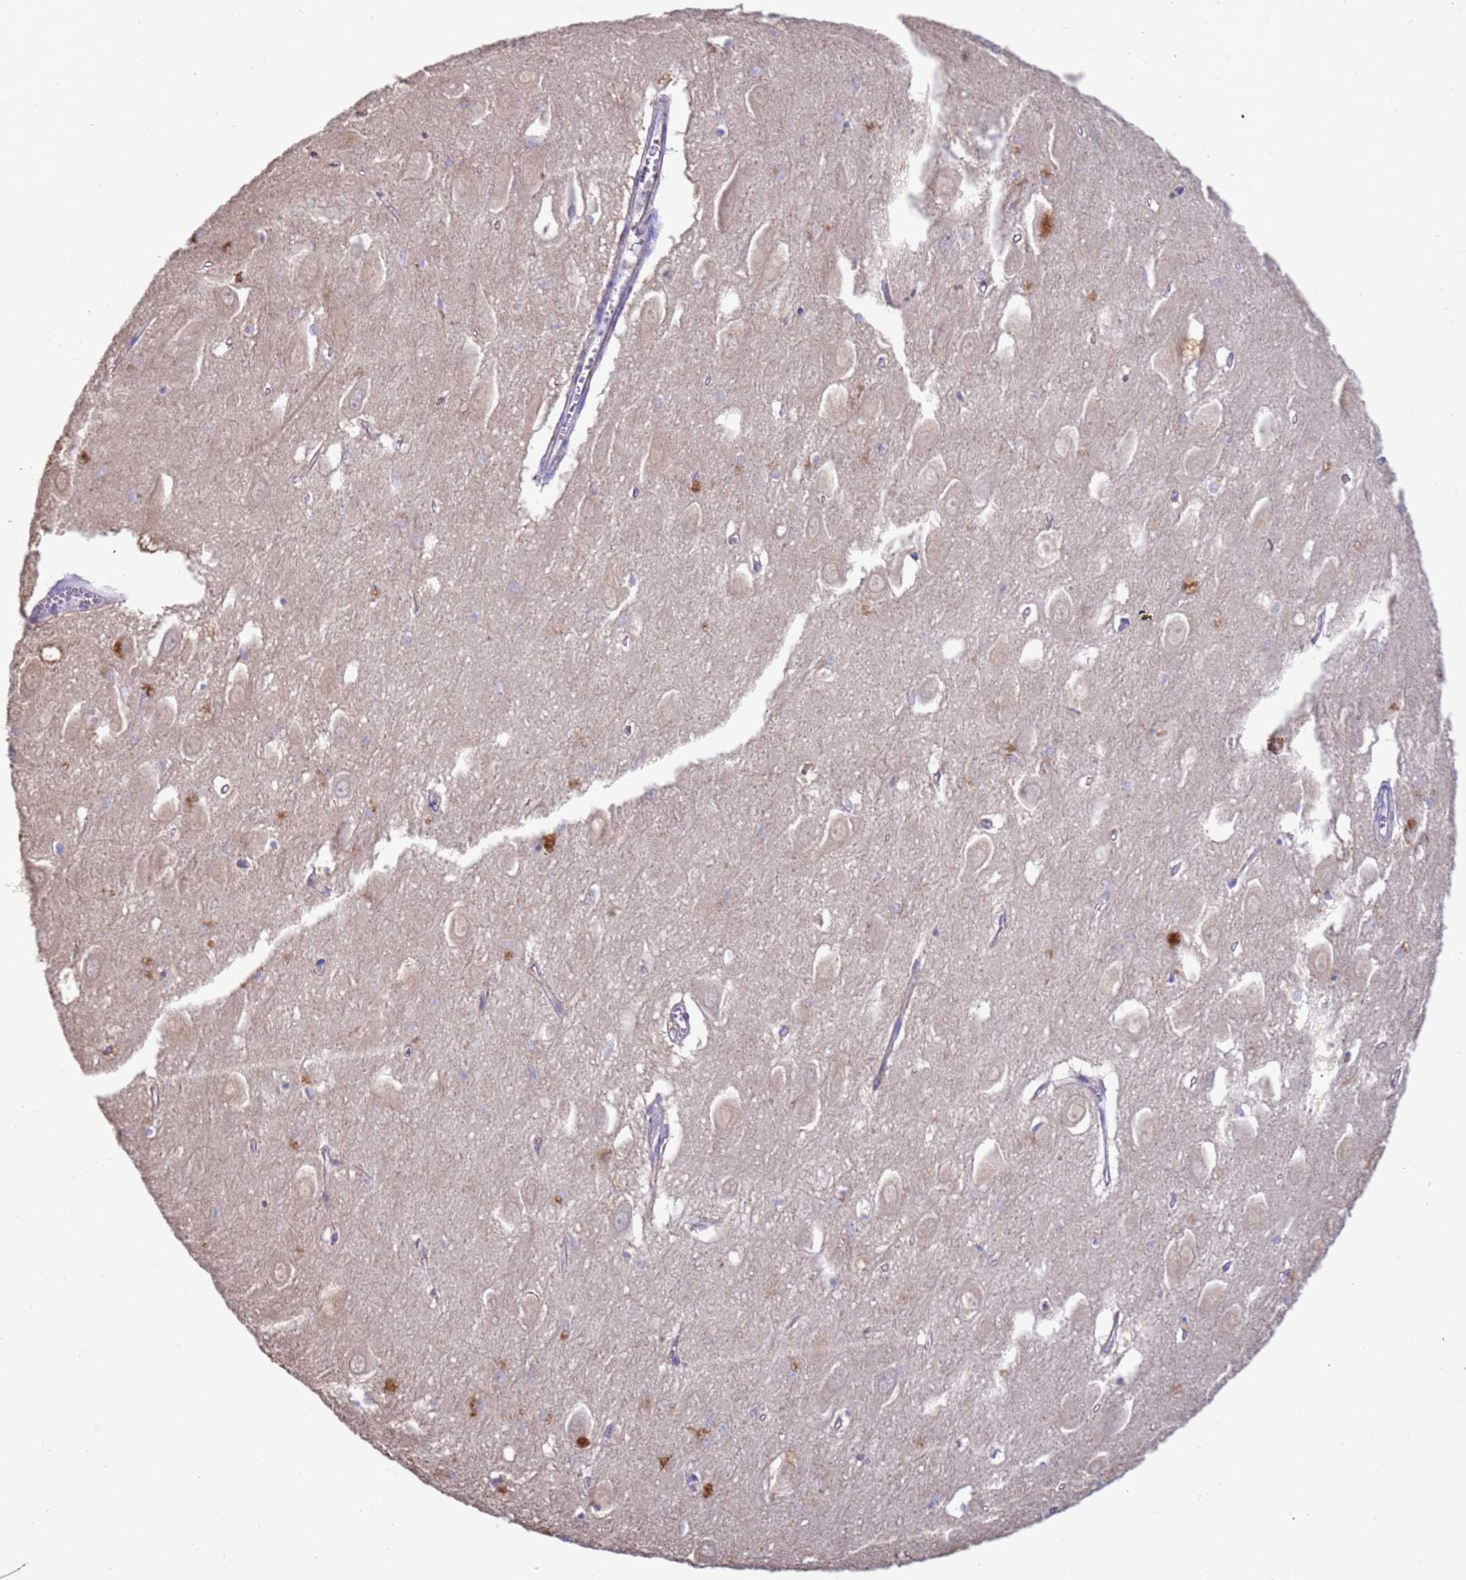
{"staining": {"intensity": "weak", "quantity": "<25%", "location": "cytoplasmic/membranous"}, "tissue": "hippocampus", "cell_type": "Glial cells", "image_type": "normal", "snomed": [{"axis": "morphology", "description": "Normal tissue, NOS"}, {"axis": "topography", "description": "Hippocampus"}], "caption": "DAB immunohistochemical staining of normal human hippocampus demonstrates no significant positivity in glial cells. (Stains: DAB (3,3'-diaminobenzidine) immunohistochemistry (IHC) with hematoxylin counter stain, Microscopy: brightfield microscopy at high magnification).", "gene": "SRL", "patient": {"sex": "female", "age": 64}}